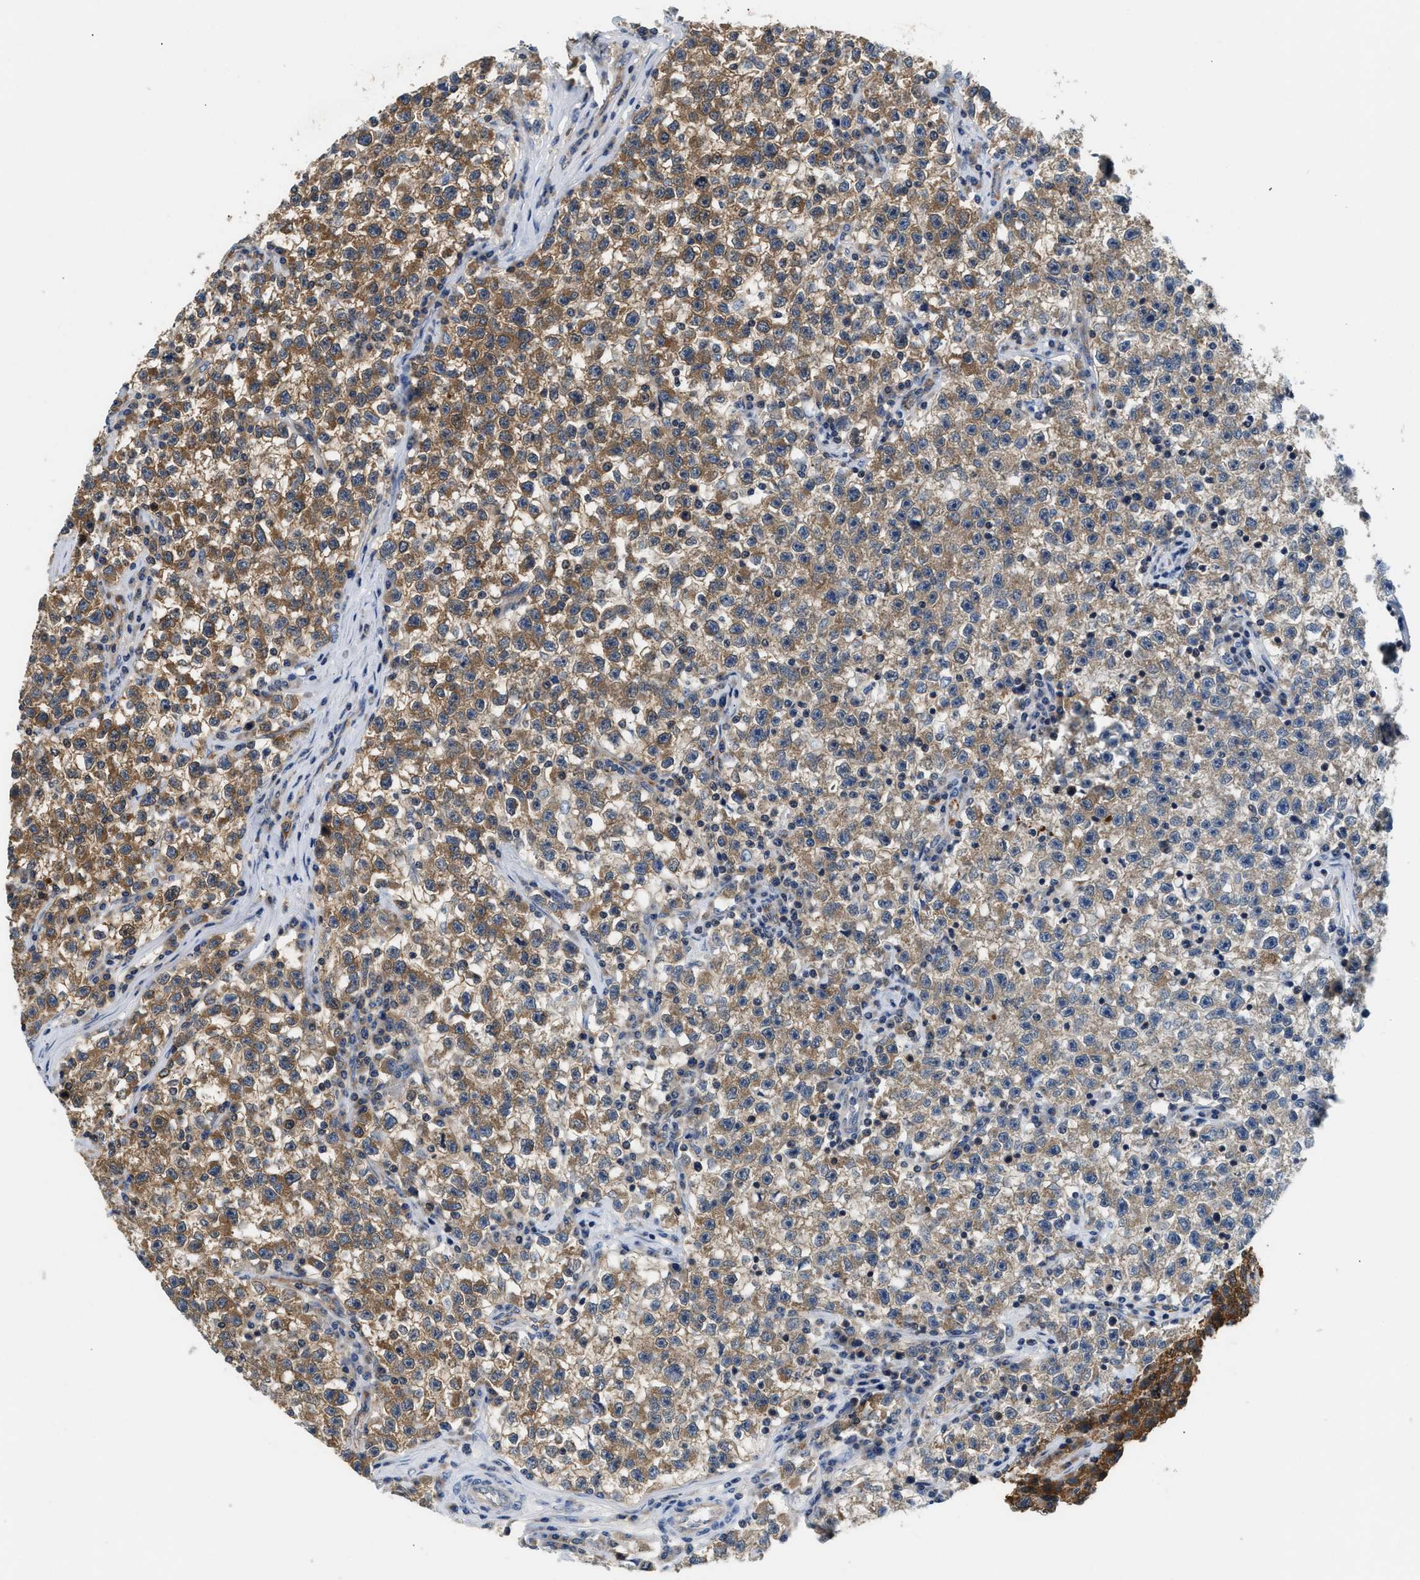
{"staining": {"intensity": "moderate", "quantity": ">75%", "location": "cytoplasmic/membranous"}, "tissue": "testis cancer", "cell_type": "Tumor cells", "image_type": "cancer", "snomed": [{"axis": "morphology", "description": "Seminoma, NOS"}, {"axis": "topography", "description": "Testis"}], "caption": "This photomicrograph exhibits immunohistochemistry (IHC) staining of human testis cancer (seminoma), with medium moderate cytoplasmic/membranous staining in approximately >75% of tumor cells.", "gene": "CCM2", "patient": {"sex": "male", "age": 22}}